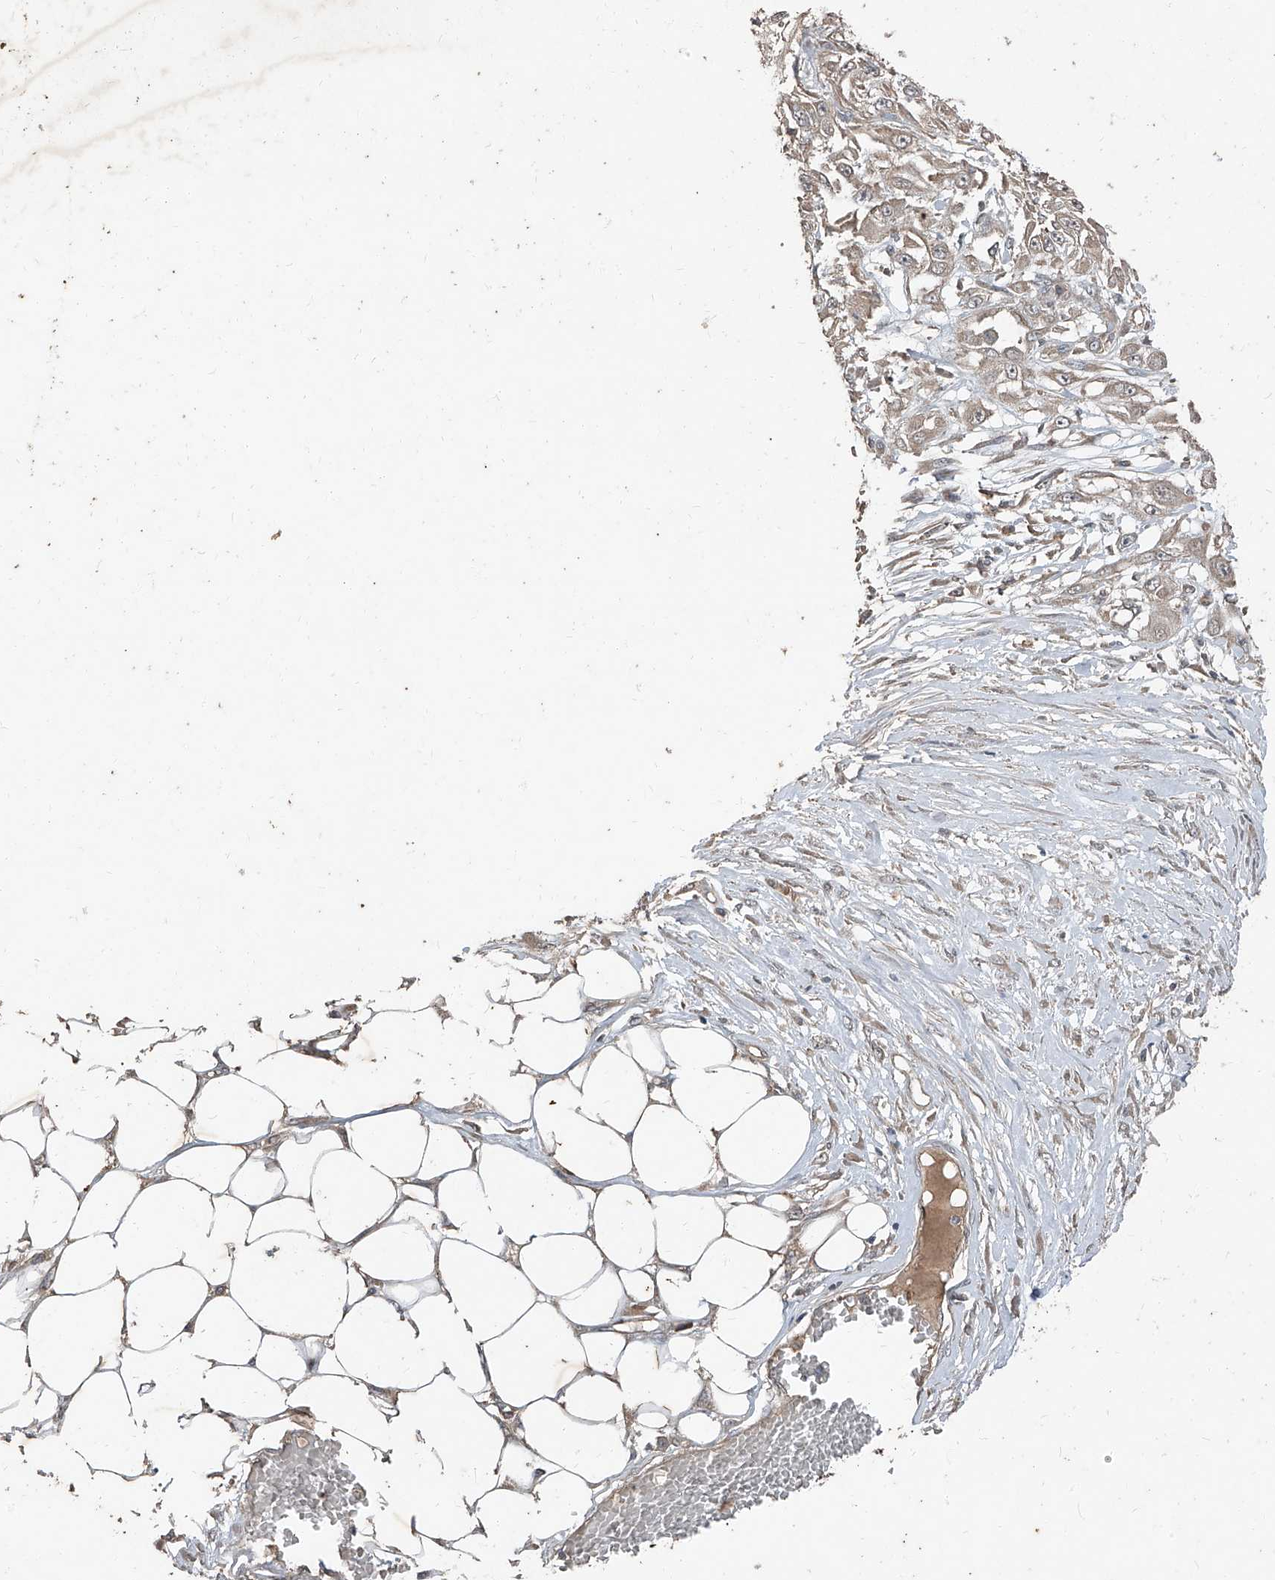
{"staining": {"intensity": "weak", "quantity": ">75%", "location": "cytoplasmic/membranous"}, "tissue": "skin cancer", "cell_type": "Tumor cells", "image_type": "cancer", "snomed": [{"axis": "morphology", "description": "Squamous cell carcinoma, NOS"}, {"axis": "morphology", "description": "Squamous cell carcinoma, metastatic, NOS"}, {"axis": "topography", "description": "Skin"}, {"axis": "topography", "description": "Lymph node"}], "caption": "The micrograph exhibits staining of skin cancer (metastatic squamous cell carcinoma), revealing weak cytoplasmic/membranous protein staining (brown color) within tumor cells. (DAB (3,3'-diaminobenzidine) = brown stain, brightfield microscopy at high magnification).", "gene": "CCN1", "patient": {"sex": "male", "age": 75}}